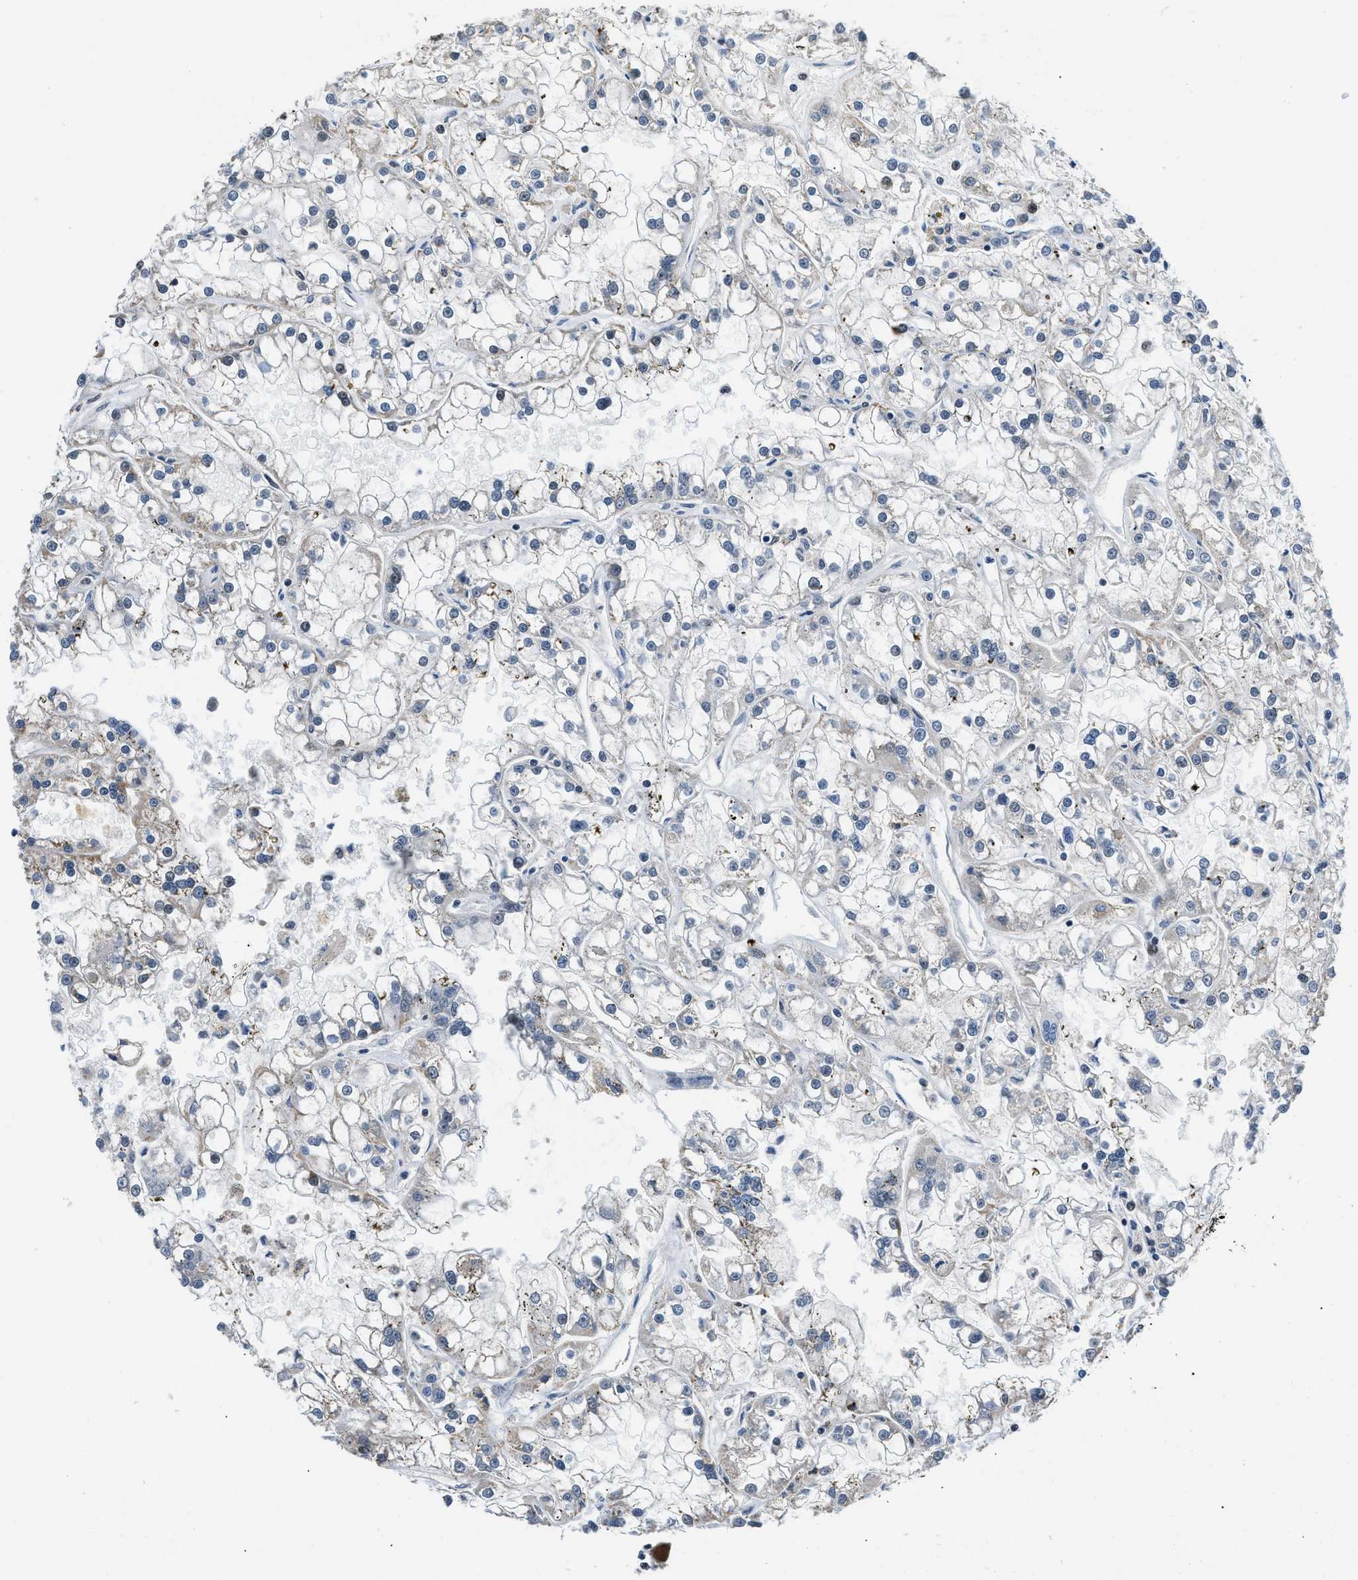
{"staining": {"intensity": "negative", "quantity": "none", "location": "none"}, "tissue": "renal cancer", "cell_type": "Tumor cells", "image_type": "cancer", "snomed": [{"axis": "morphology", "description": "Adenocarcinoma, NOS"}, {"axis": "topography", "description": "Kidney"}], "caption": "Tumor cells are negative for brown protein staining in adenocarcinoma (renal).", "gene": "KDM3B", "patient": {"sex": "female", "age": 52}}